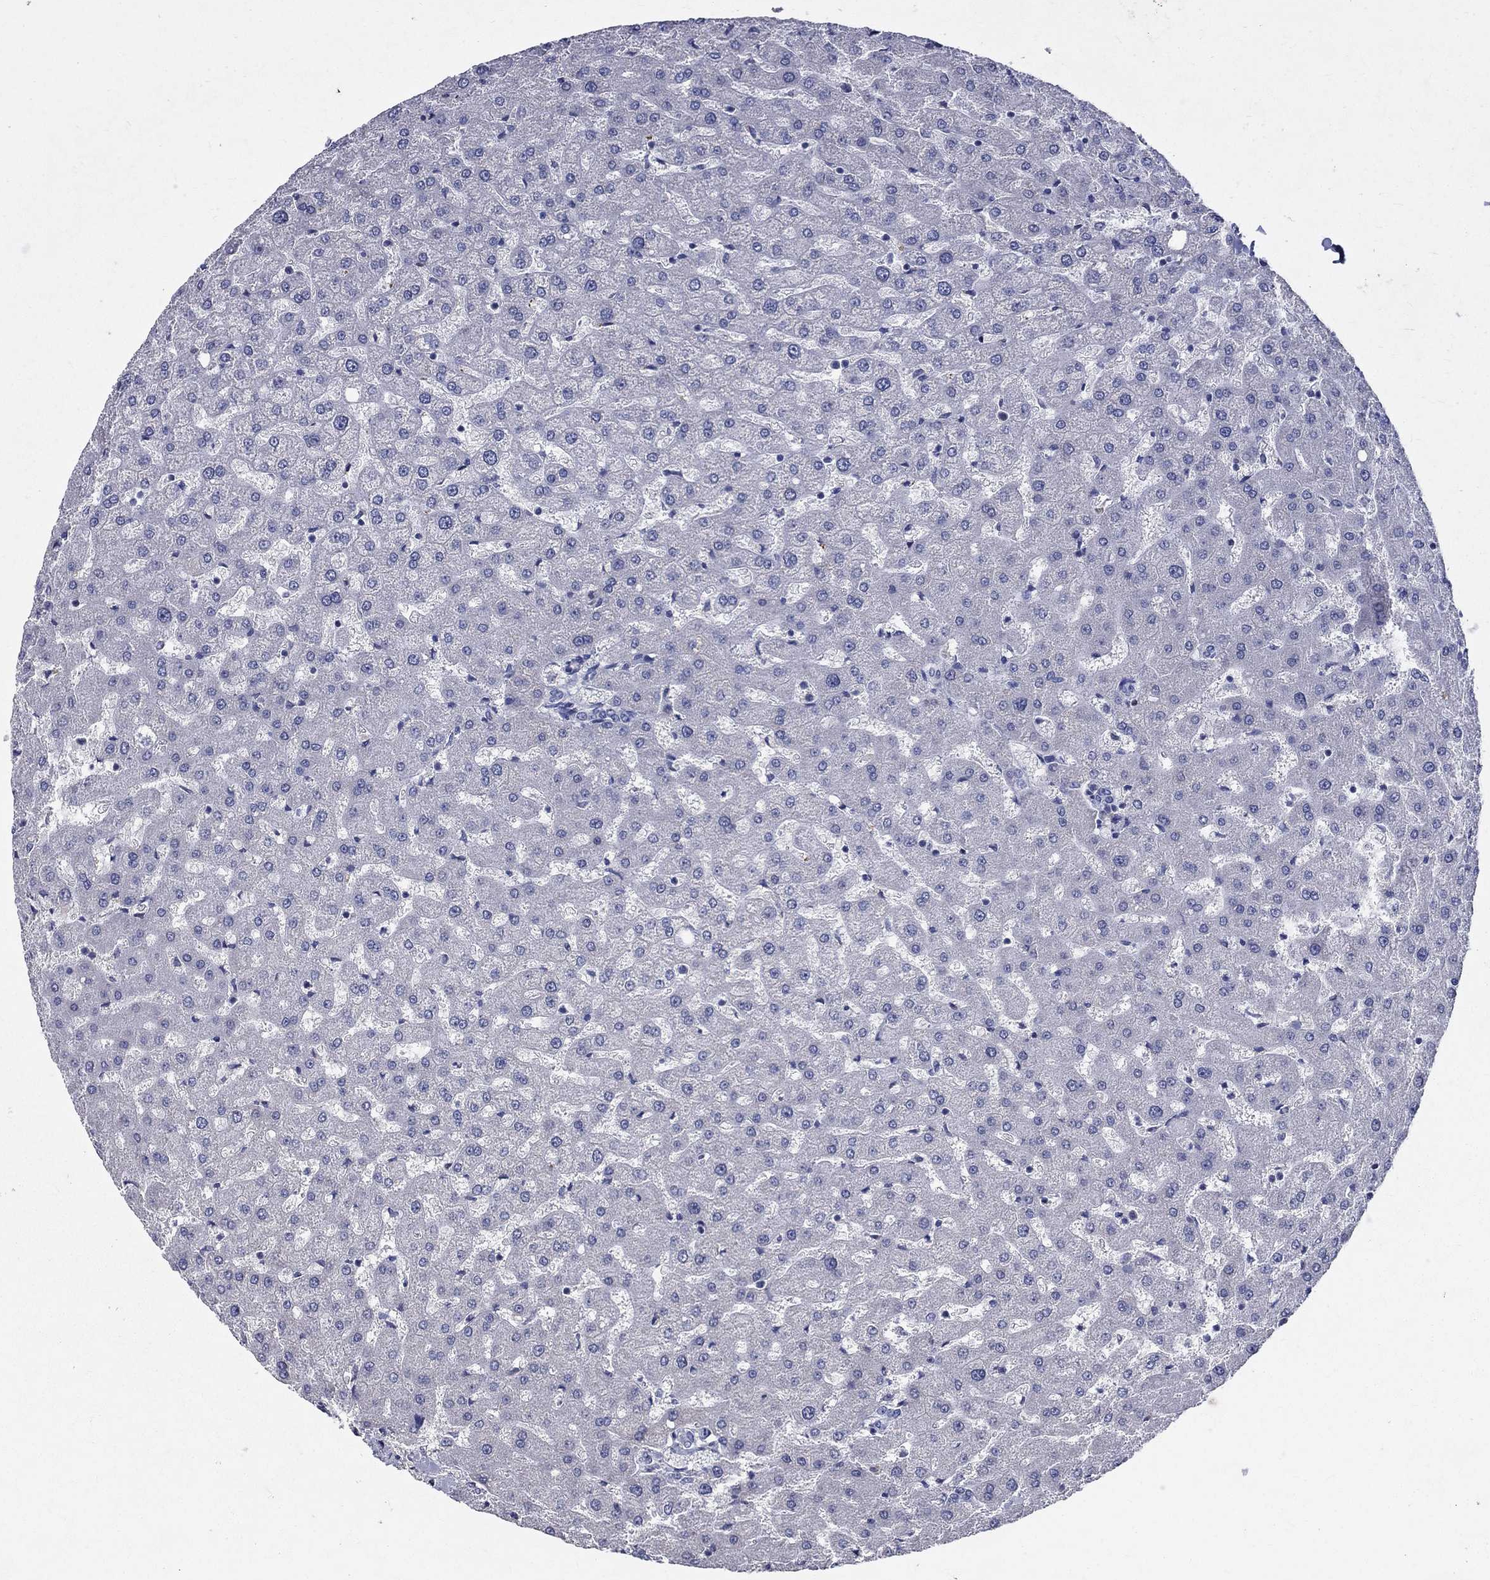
{"staining": {"intensity": "negative", "quantity": "none", "location": "none"}, "tissue": "liver", "cell_type": "Cholangiocytes", "image_type": "normal", "snomed": [{"axis": "morphology", "description": "Normal tissue, NOS"}, {"axis": "topography", "description": "Liver"}], "caption": "Immunohistochemistry micrograph of normal liver stained for a protein (brown), which reveals no staining in cholangiocytes. (DAB (3,3'-diaminobenzidine) IHC, high magnification).", "gene": "SLC4A10", "patient": {"sex": "female", "age": 50}}